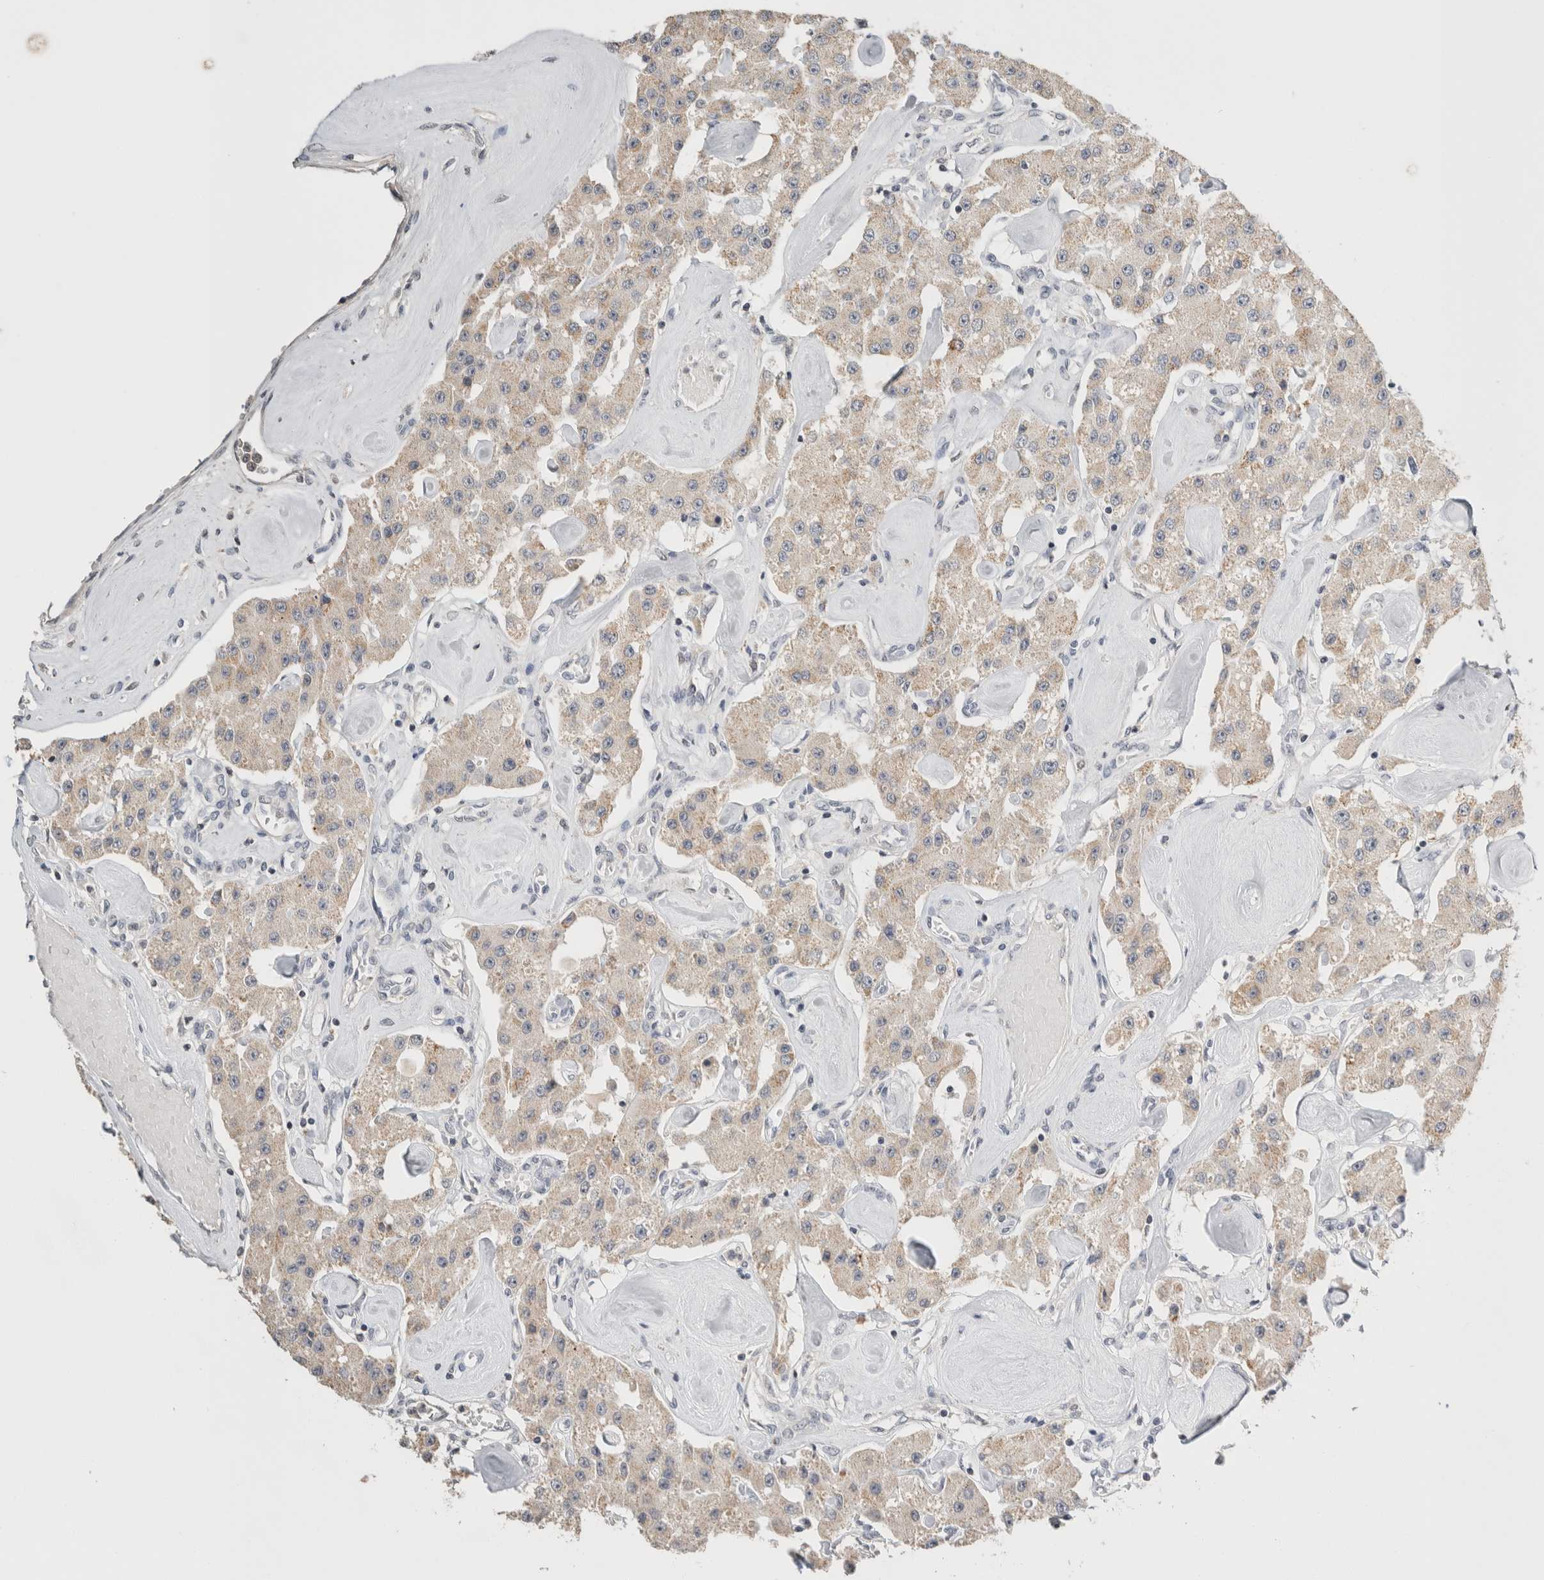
{"staining": {"intensity": "weak", "quantity": ">75%", "location": "cytoplasmic/membranous"}, "tissue": "carcinoid", "cell_type": "Tumor cells", "image_type": "cancer", "snomed": [{"axis": "morphology", "description": "Carcinoid, malignant, NOS"}, {"axis": "topography", "description": "Pancreas"}], "caption": "Immunohistochemistry staining of carcinoid, which reveals low levels of weak cytoplasmic/membranous staining in about >75% of tumor cells indicating weak cytoplasmic/membranous protein positivity. The staining was performed using DAB (3,3'-diaminobenzidine) (brown) for protein detection and nuclei were counterstained in hematoxylin (blue).", "gene": "CRAT", "patient": {"sex": "male", "age": 41}}